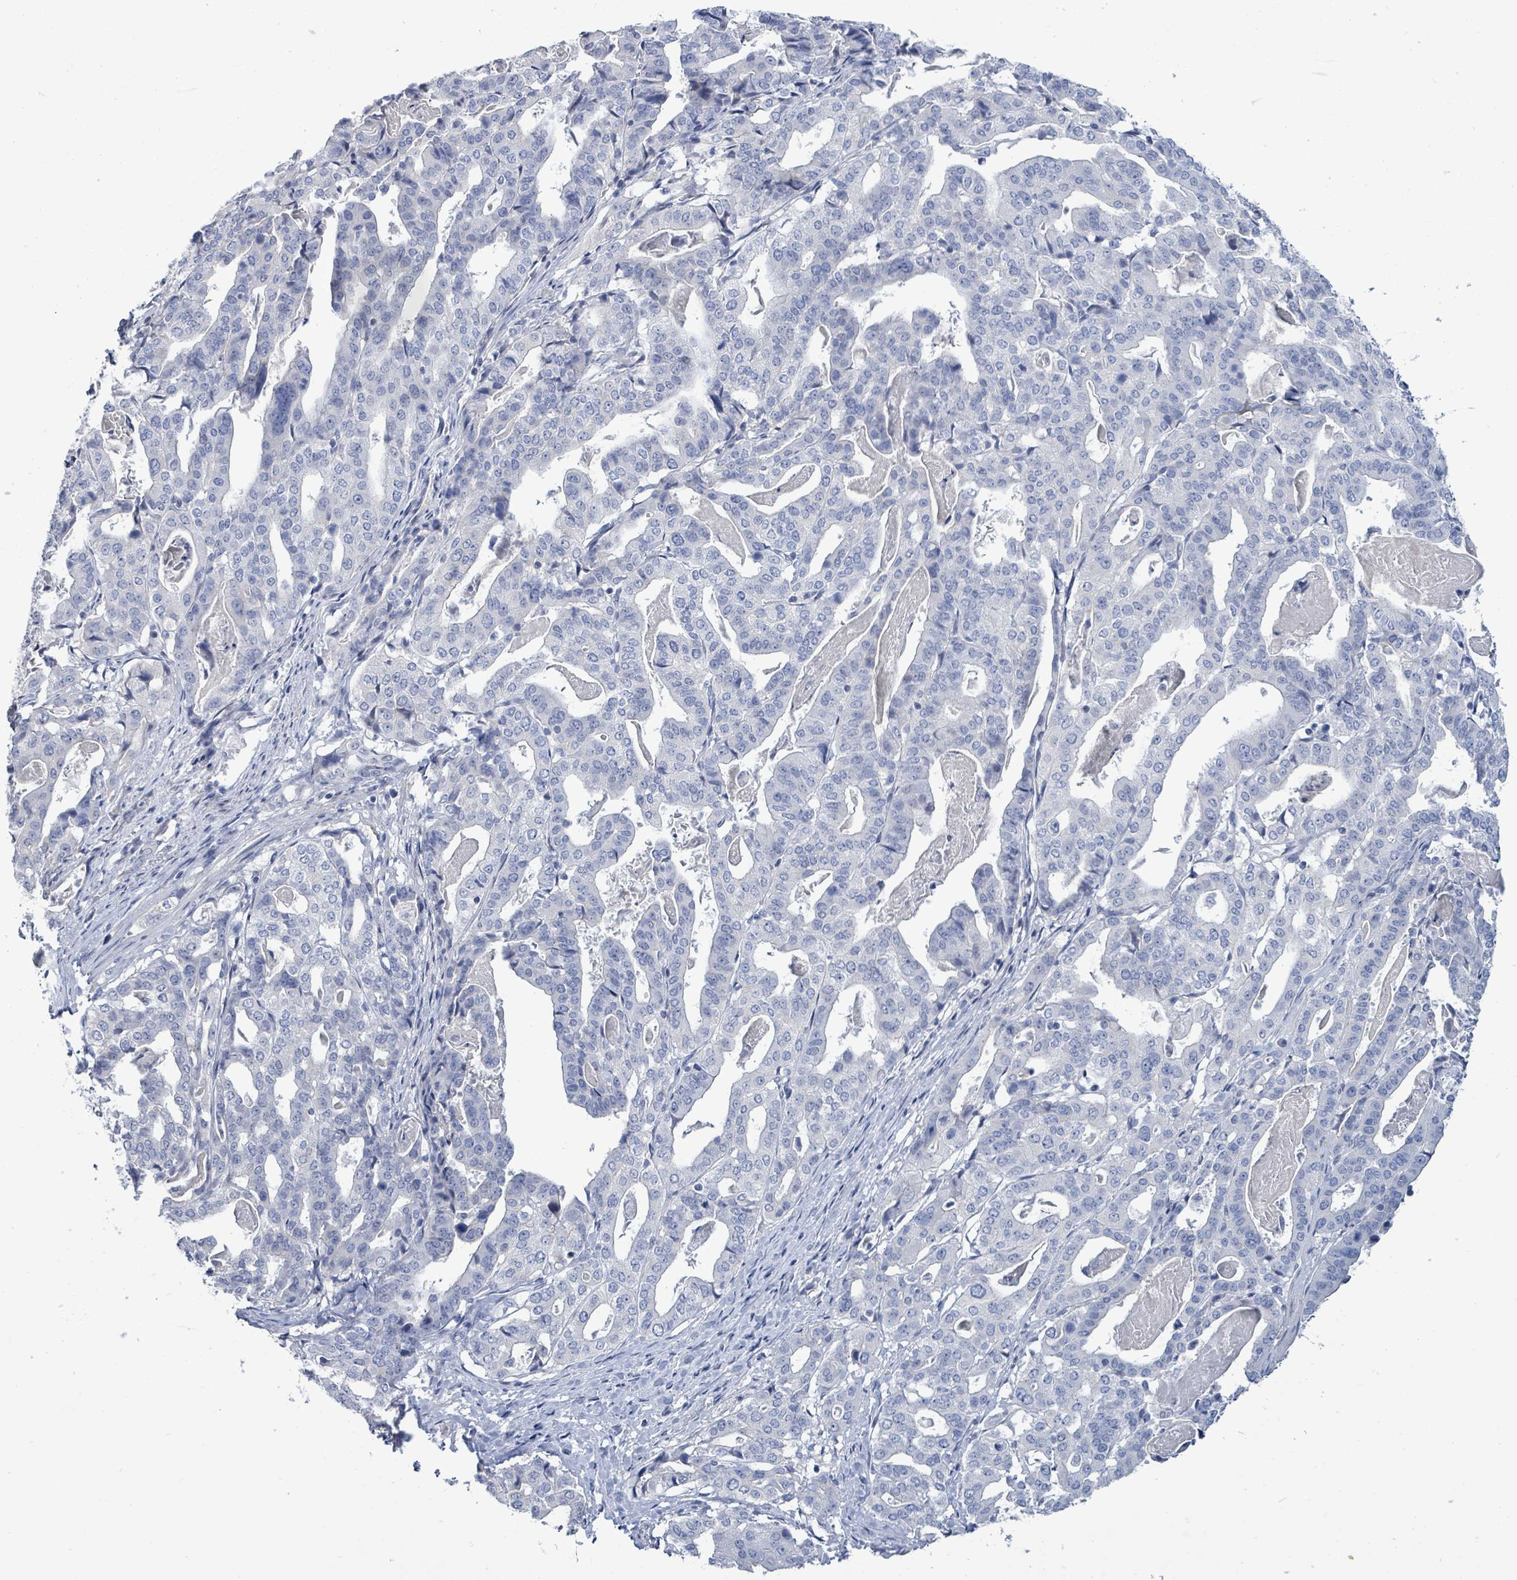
{"staining": {"intensity": "negative", "quantity": "none", "location": "none"}, "tissue": "stomach cancer", "cell_type": "Tumor cells", "image_type": "cancer", "snomed": [{"axis": "morphology", "description": "Adenocarcinoma, NOS"}, {"axis": "topography", "description": "Stomach"}], "caption": "High magnification brightfield microscopy of stomach adenocarcinoma stained with DAB (brown) and counterstained with hematoxylin (blue): tumor cells show no significant positivity.", "gene": "NTN3", "patient": {"sex": "male", "age": 48}}